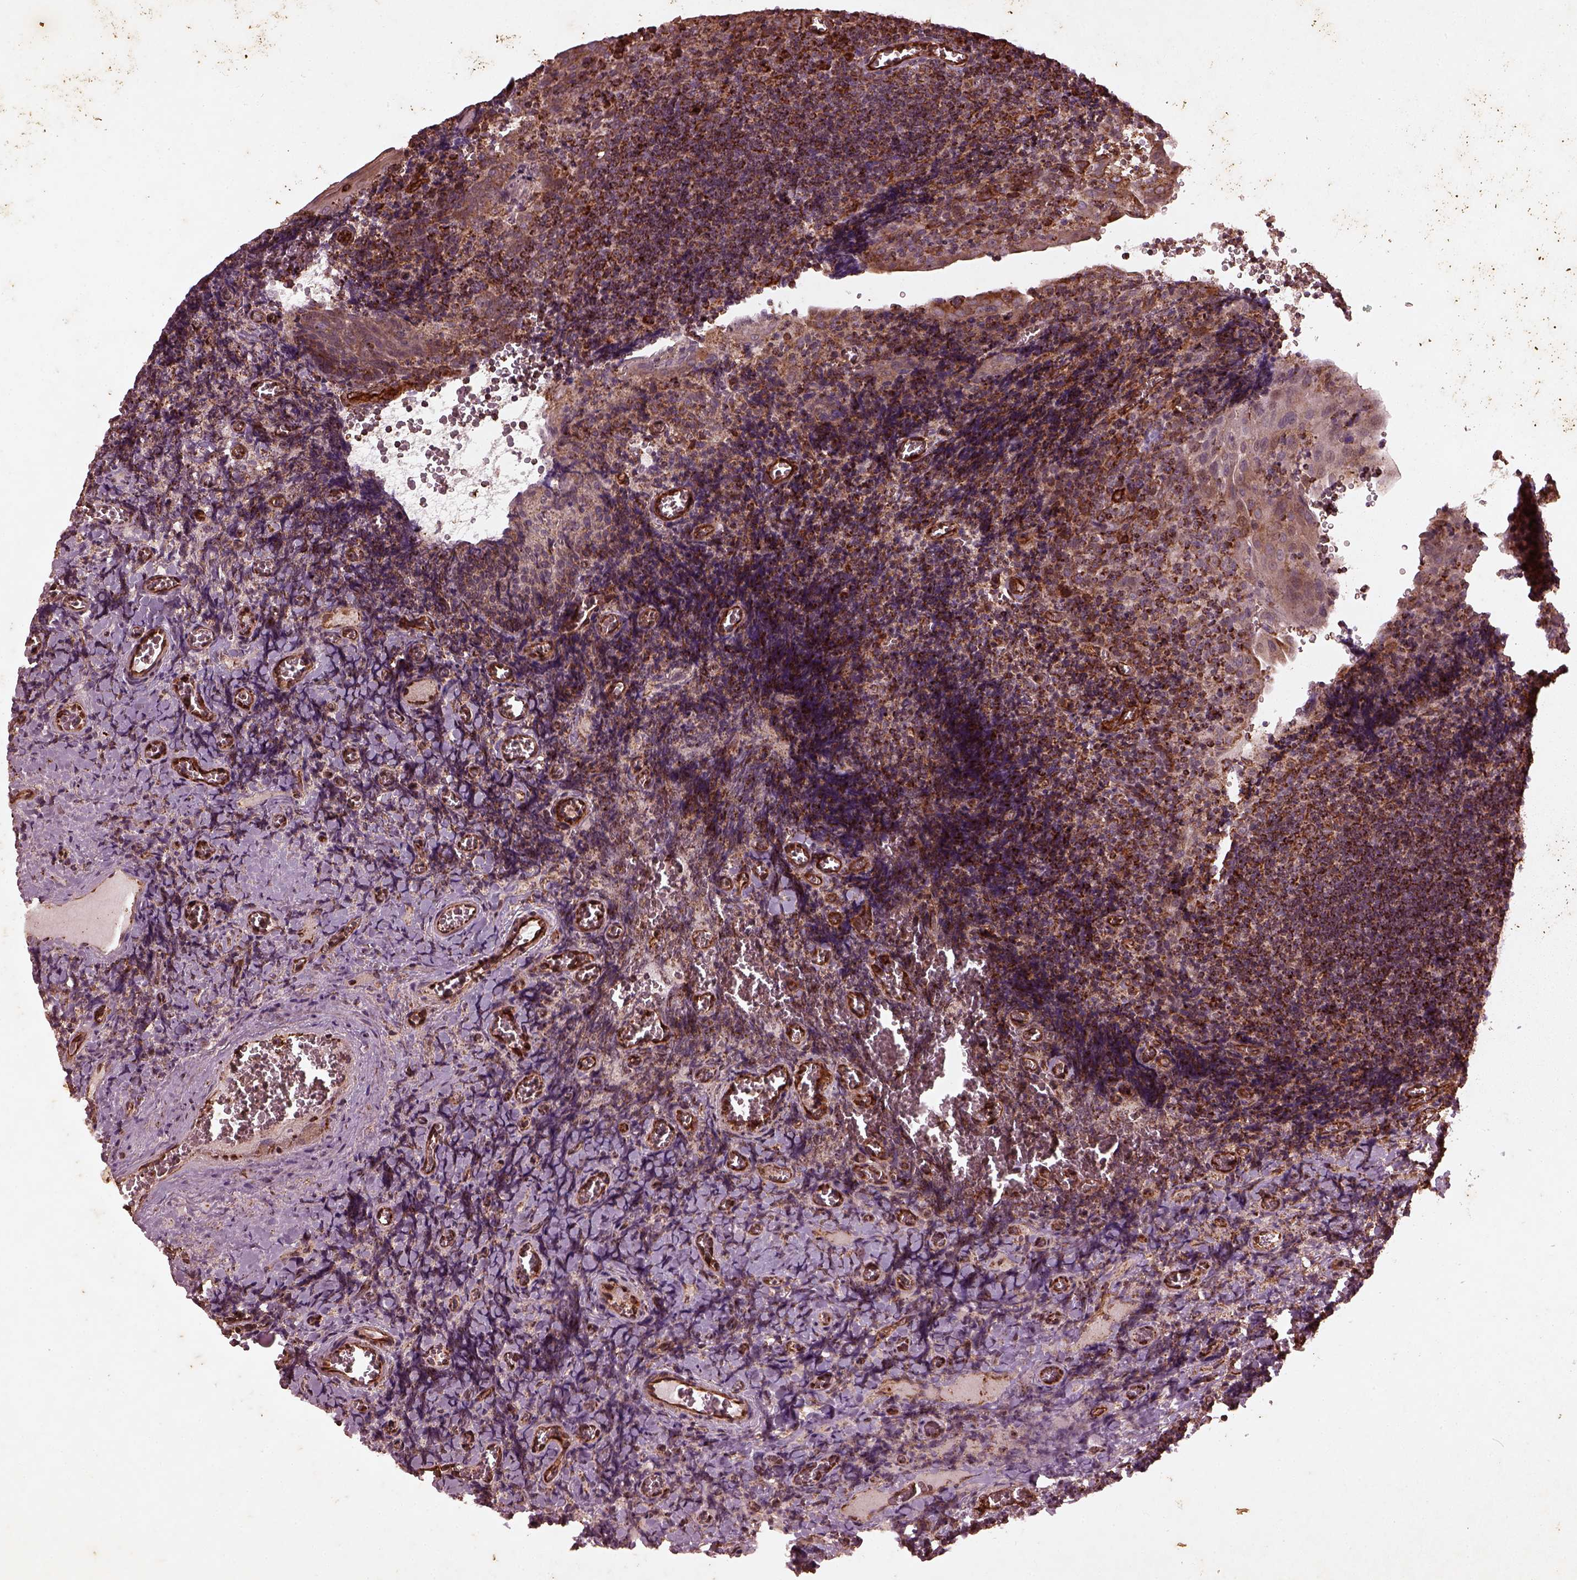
{"staining": {"intensity": "moderate", "quantity": ">75%", "location": "cytoplasmic/membranous"}, "tissue": "tonsil", "cell_type": "Germinal center cells", "image_type": "normal", "snomed": [{"axis": "morphology", "description": "Normal tissue, NOS"}, {"axis": "morphology", "description": "Inflammation, NOS"}, {"axis": "topography", "description": "Tonsil"}], "caption": "Immunohistochemistry of normal human tonsil displays medium levels of moderate cytoplasmic/membranous staining in approximately >75% of germinal center cells.", "gene": "ENSG00000285130", "patient": {"sex": "female", "age": 31}}